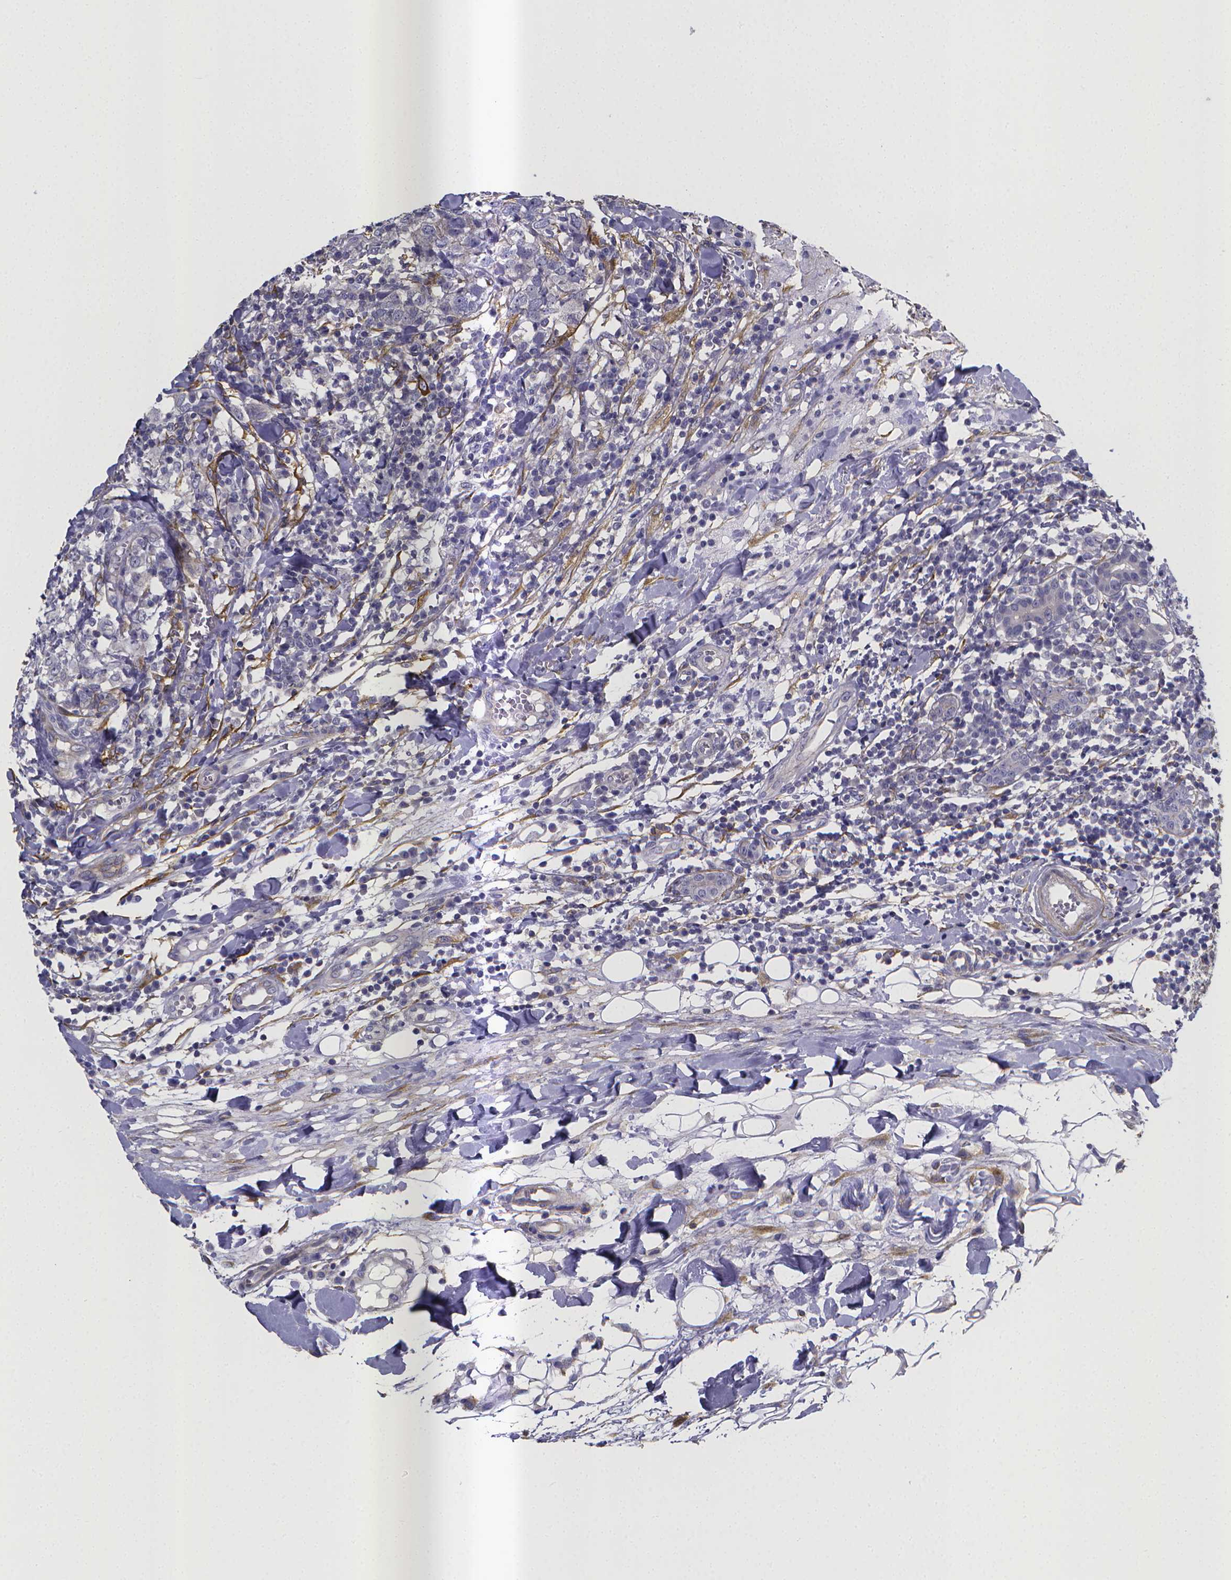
{"staining": {"intensity": "negative", "quantity": "none", "location": "none"}, "tissue": "breast cancer", "cell_type": "Tumor cells", "image_type": "cancer", "snomed": [{"axis": "morphology", "description": "Duct carcinoma"}, {"axis": "topography", "description": "Breast"}], "caption": "This is a photomicrograph of immunohistochemistry staining of breast cancer, which shows no positivity in tumor cells.", "gene": "RERG", "patient": {"sex": "female", "age": 30}}